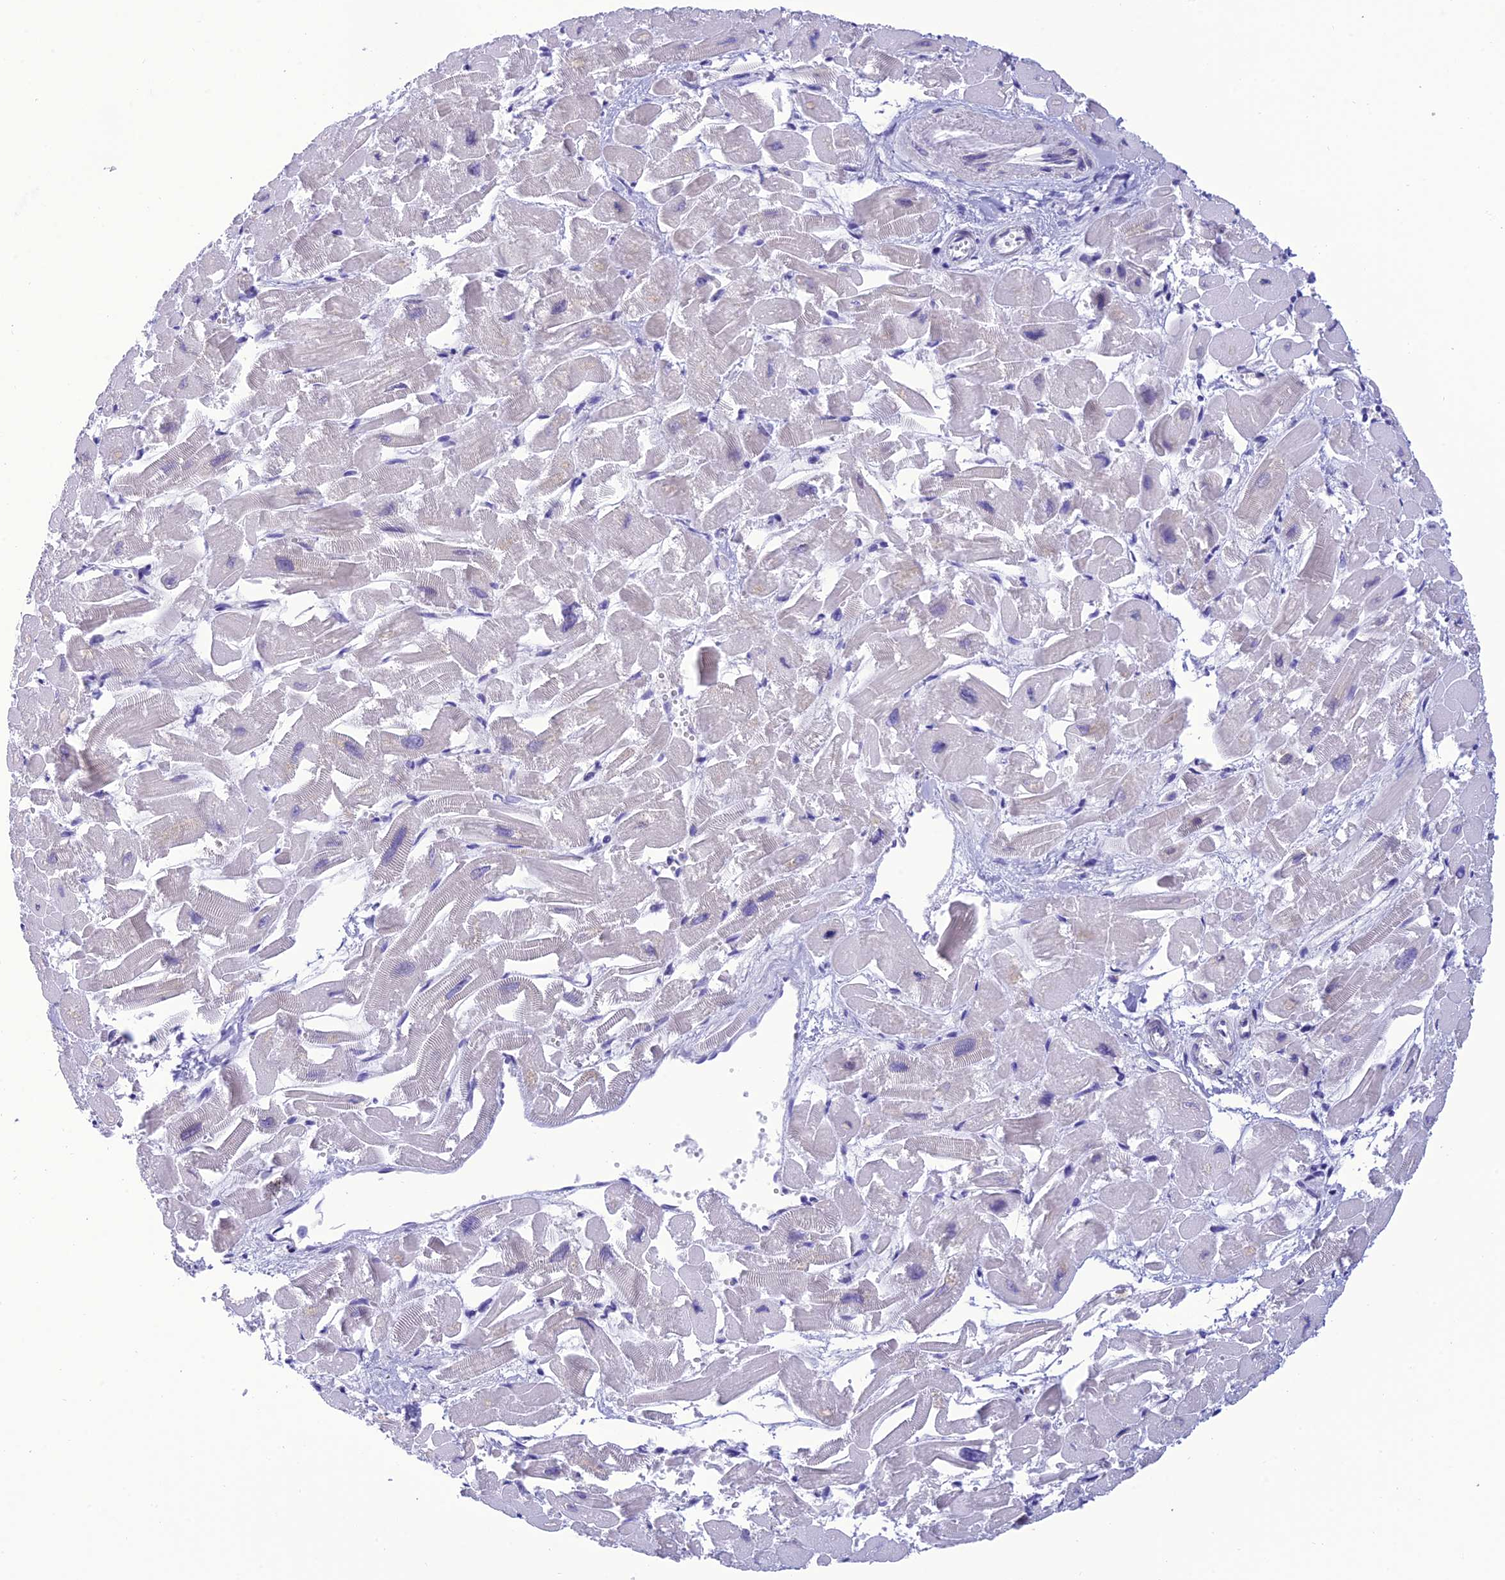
{"staining": {"intensity": "negative", "quantity": "none", "location": "none"}, "tissue": "heart muscle", "cell_type": "Cardiomyocytes", "image_type": "normal", "snomed": [{"axis": "morphology", "description": "Normal tissue, NOS"}, {"axis": "topography", "description": "Heart"}], "caption": "The image exhibits no staining of cardiomyocytes in normal heart muscle.", "gene": "C17orf67", "patient": {"sex": "male", "age": 54}}